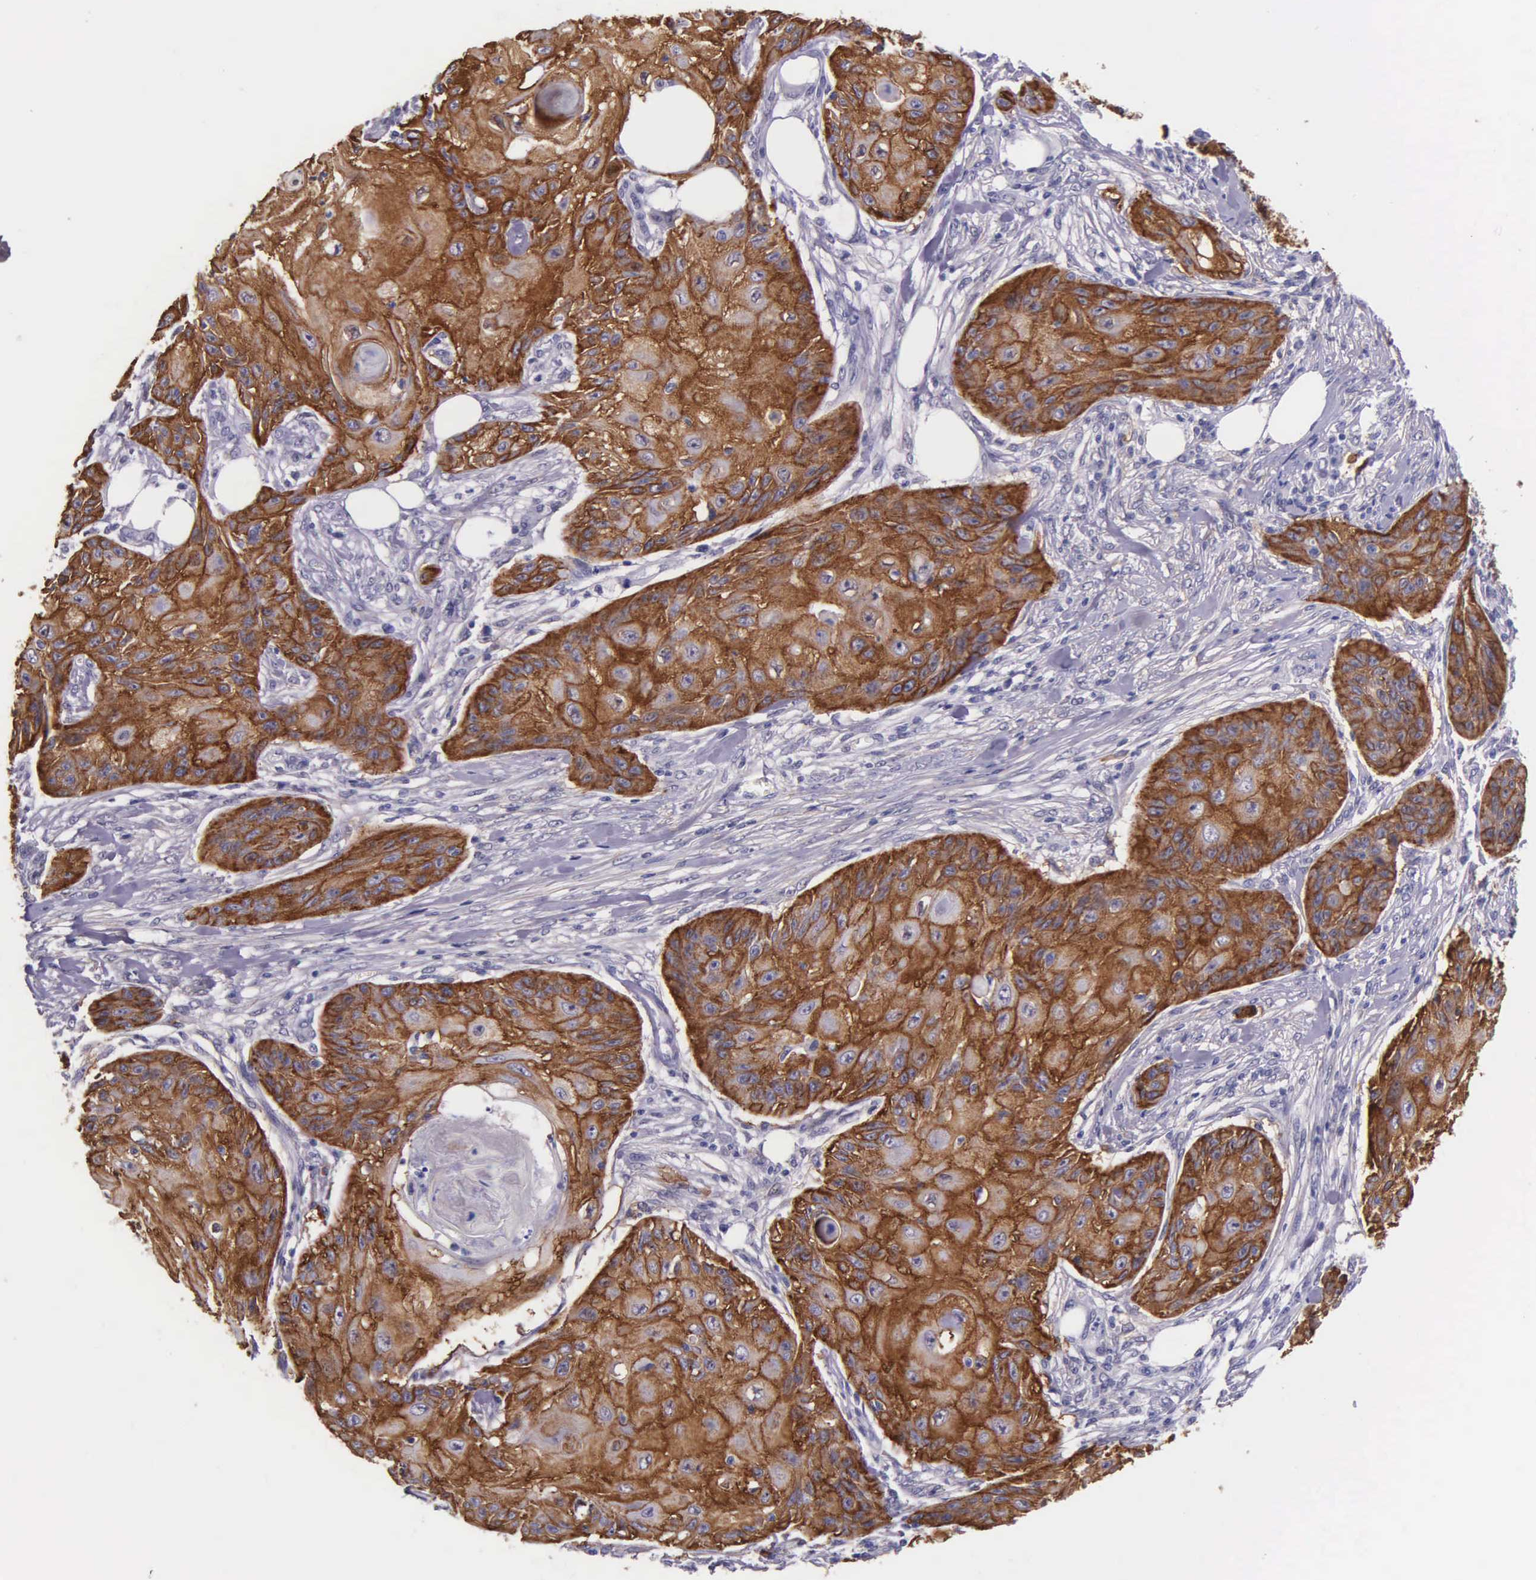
{"staining": {"intensity": "strong", "quantity": ">75%", "location": "cytoplasmic/membranous"}, "tissue": "skin cancer", "cell_type": "Tumor cells", "image_type": "cancer", "snomed": [{"axis": "morphology", "description": "Squamous cell carcinoma, NOS"}, {"axis": "topography", "description": "Skin"}], "caption": "This is a micrograph of IHC staining of skin cancer (squamous cell carcinoma), which shows strong staining in the cytoplasmic/membranous of tumor cells.", "gene": "AHNAK2", "patient": {"sex": "female", "age": 88}}